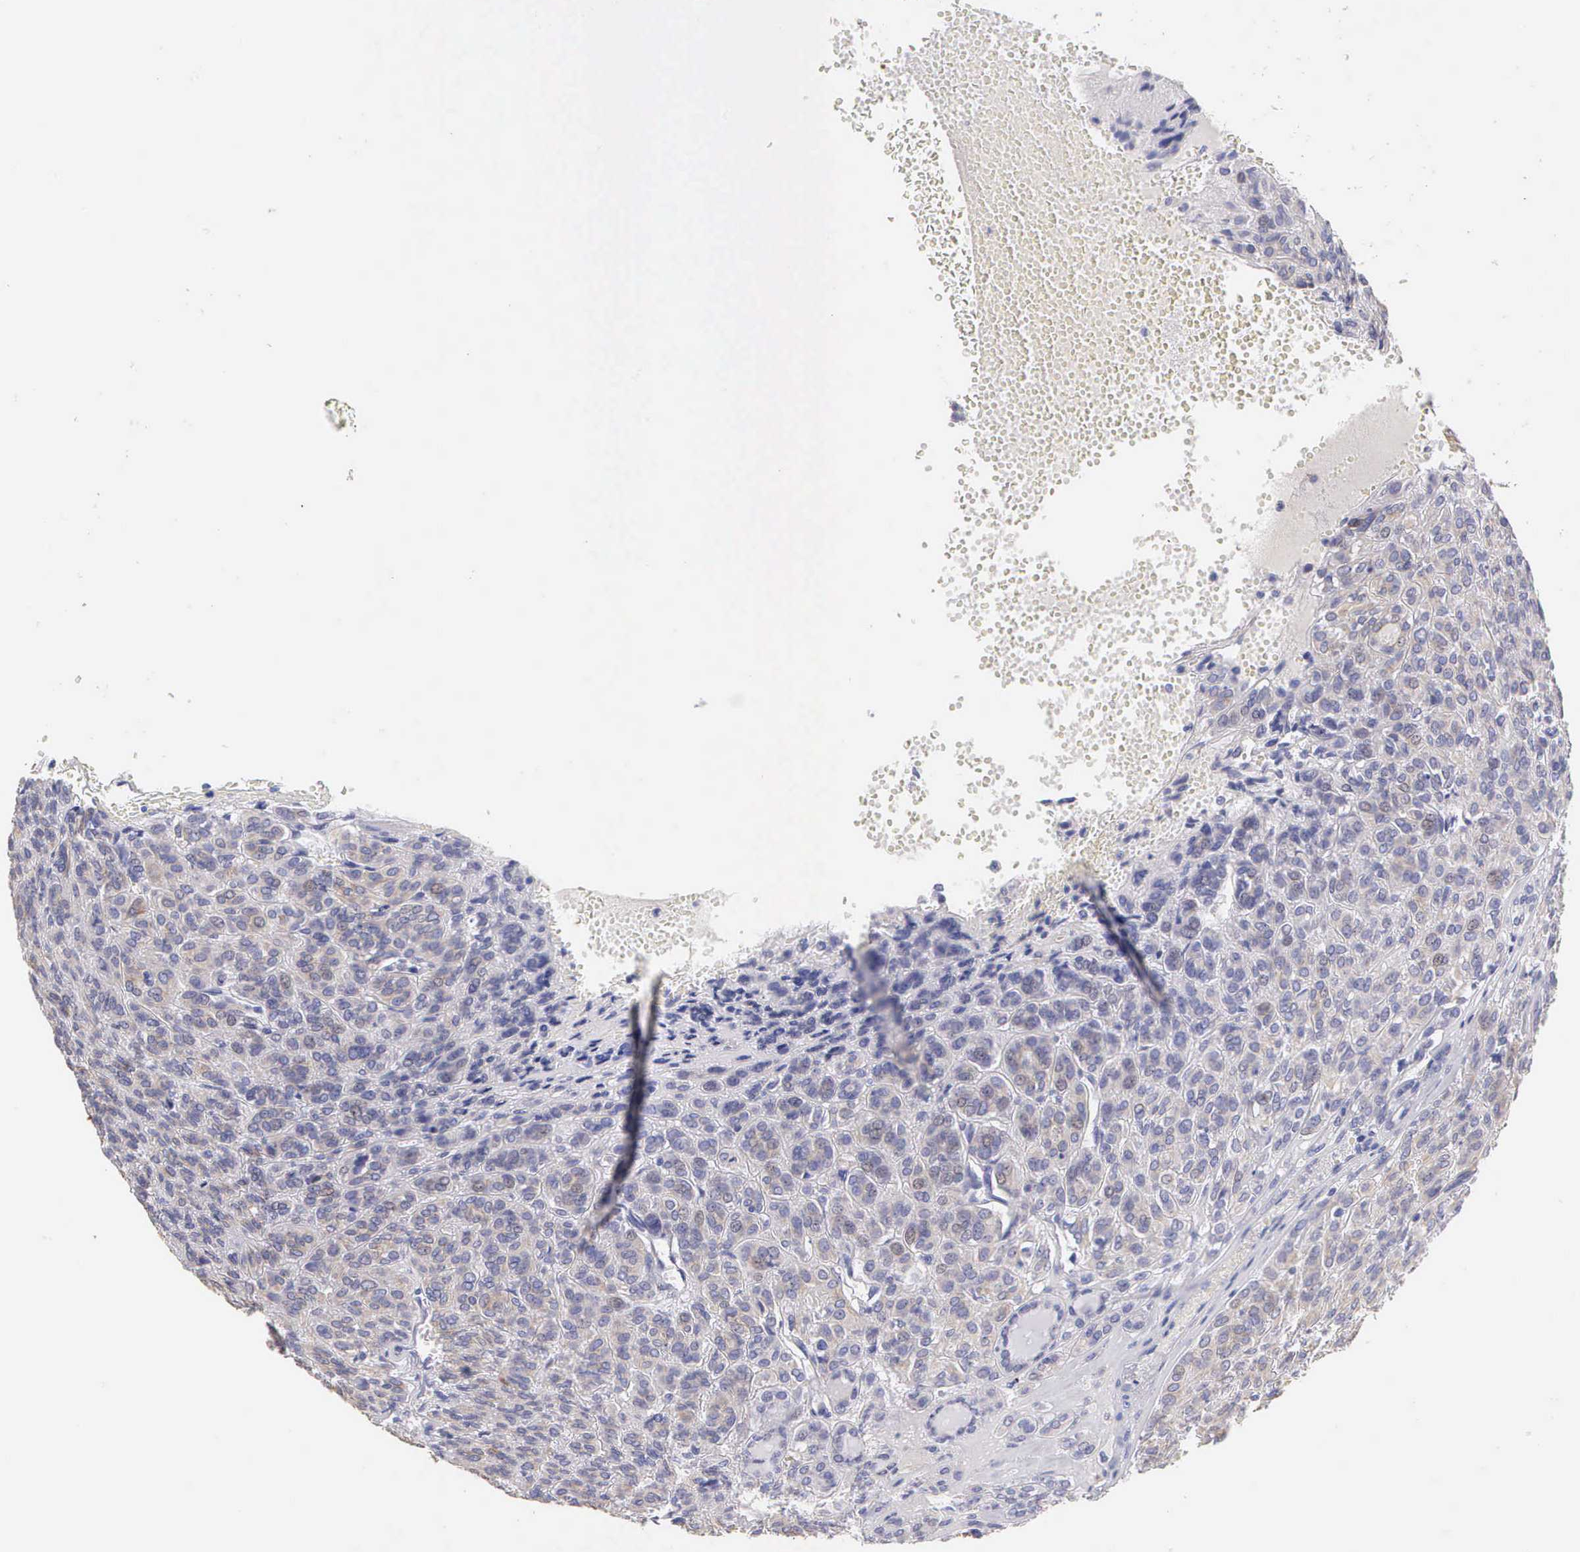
{"staining": {"intensity": "weak", "quantity": "<25%", "location": "cytoplasmic/membranous"}, "tissue": "thyroid cancer", "cell_type": "Tumor cells", "image_type": "cancer", "snomed": [{"axis": "morphology", "description": "Follicular adenoma carcinoma, NOS"}, {"axis": "topography", "description": "Thyroid gland"}], "caption": "A high-resolution photomicrograph shows immunohistochemistry staining of thyroid follicular adenoma carcinoma, which demonstrates no significant positivity in tumor cells.", "gene": "KRT17", "patient": {"sex": "female", "age": 71}}